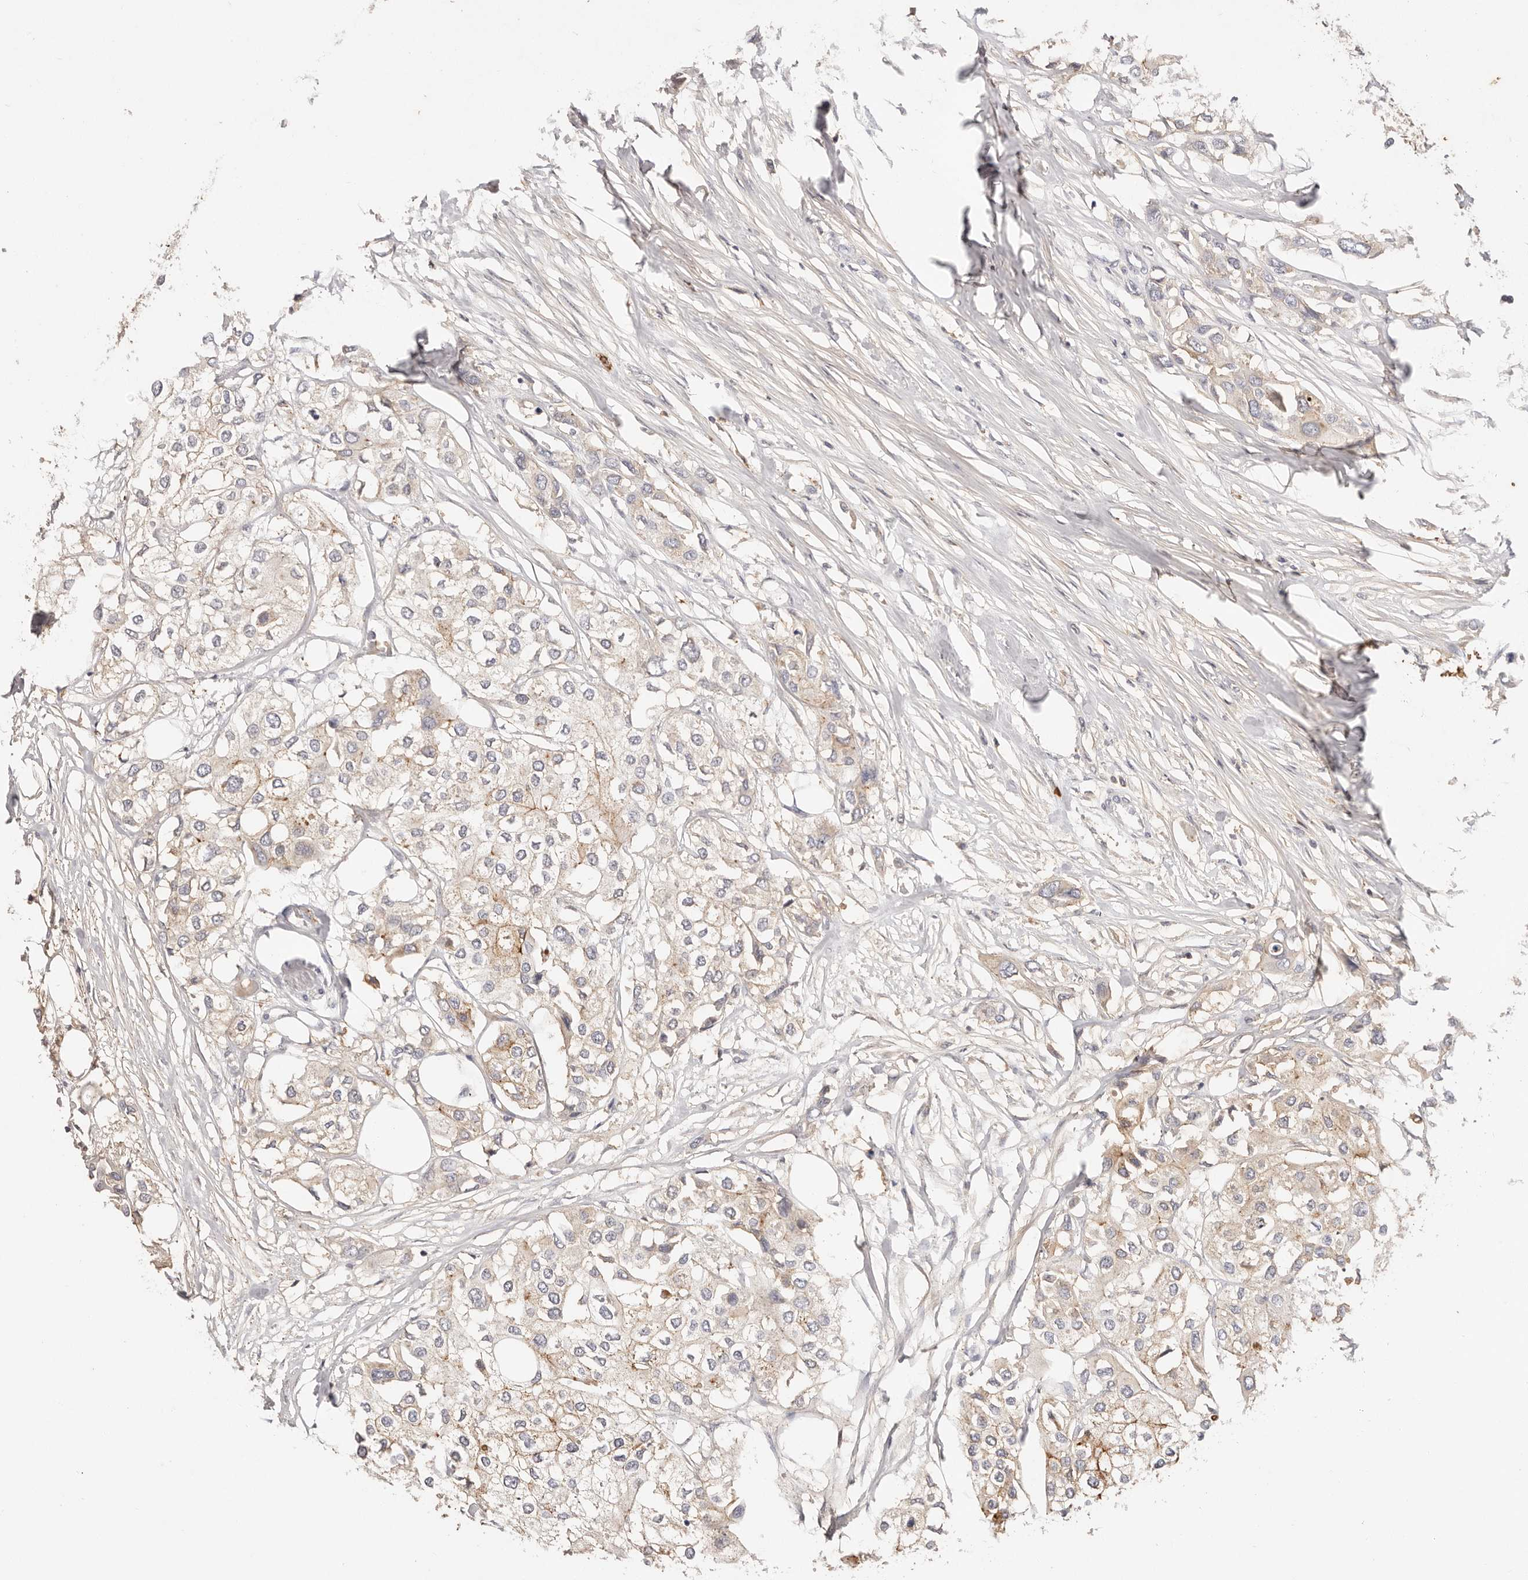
{"staining": {"intensity": "weak", "quantity": "25%-75%", "location": "cytoplasmic/membranous"}, "tissue": "urothelial cancer", "cell_type": "Tumor cells", "image_type": "cancer", "snomed": [{"axis": "morphology", "description": "Urothelial carcinoma, High grade"}, {"axis": "topography", "description": "Urinary bladder"}], "caption": "Brown immunohistochemical staining in human urothelial cancer shows weak cytoplasmic/membranous positivity in about 25%-75% of tumor cells.", "gene": "CXADR", "patient": {"sex": "male", "age": 64}}